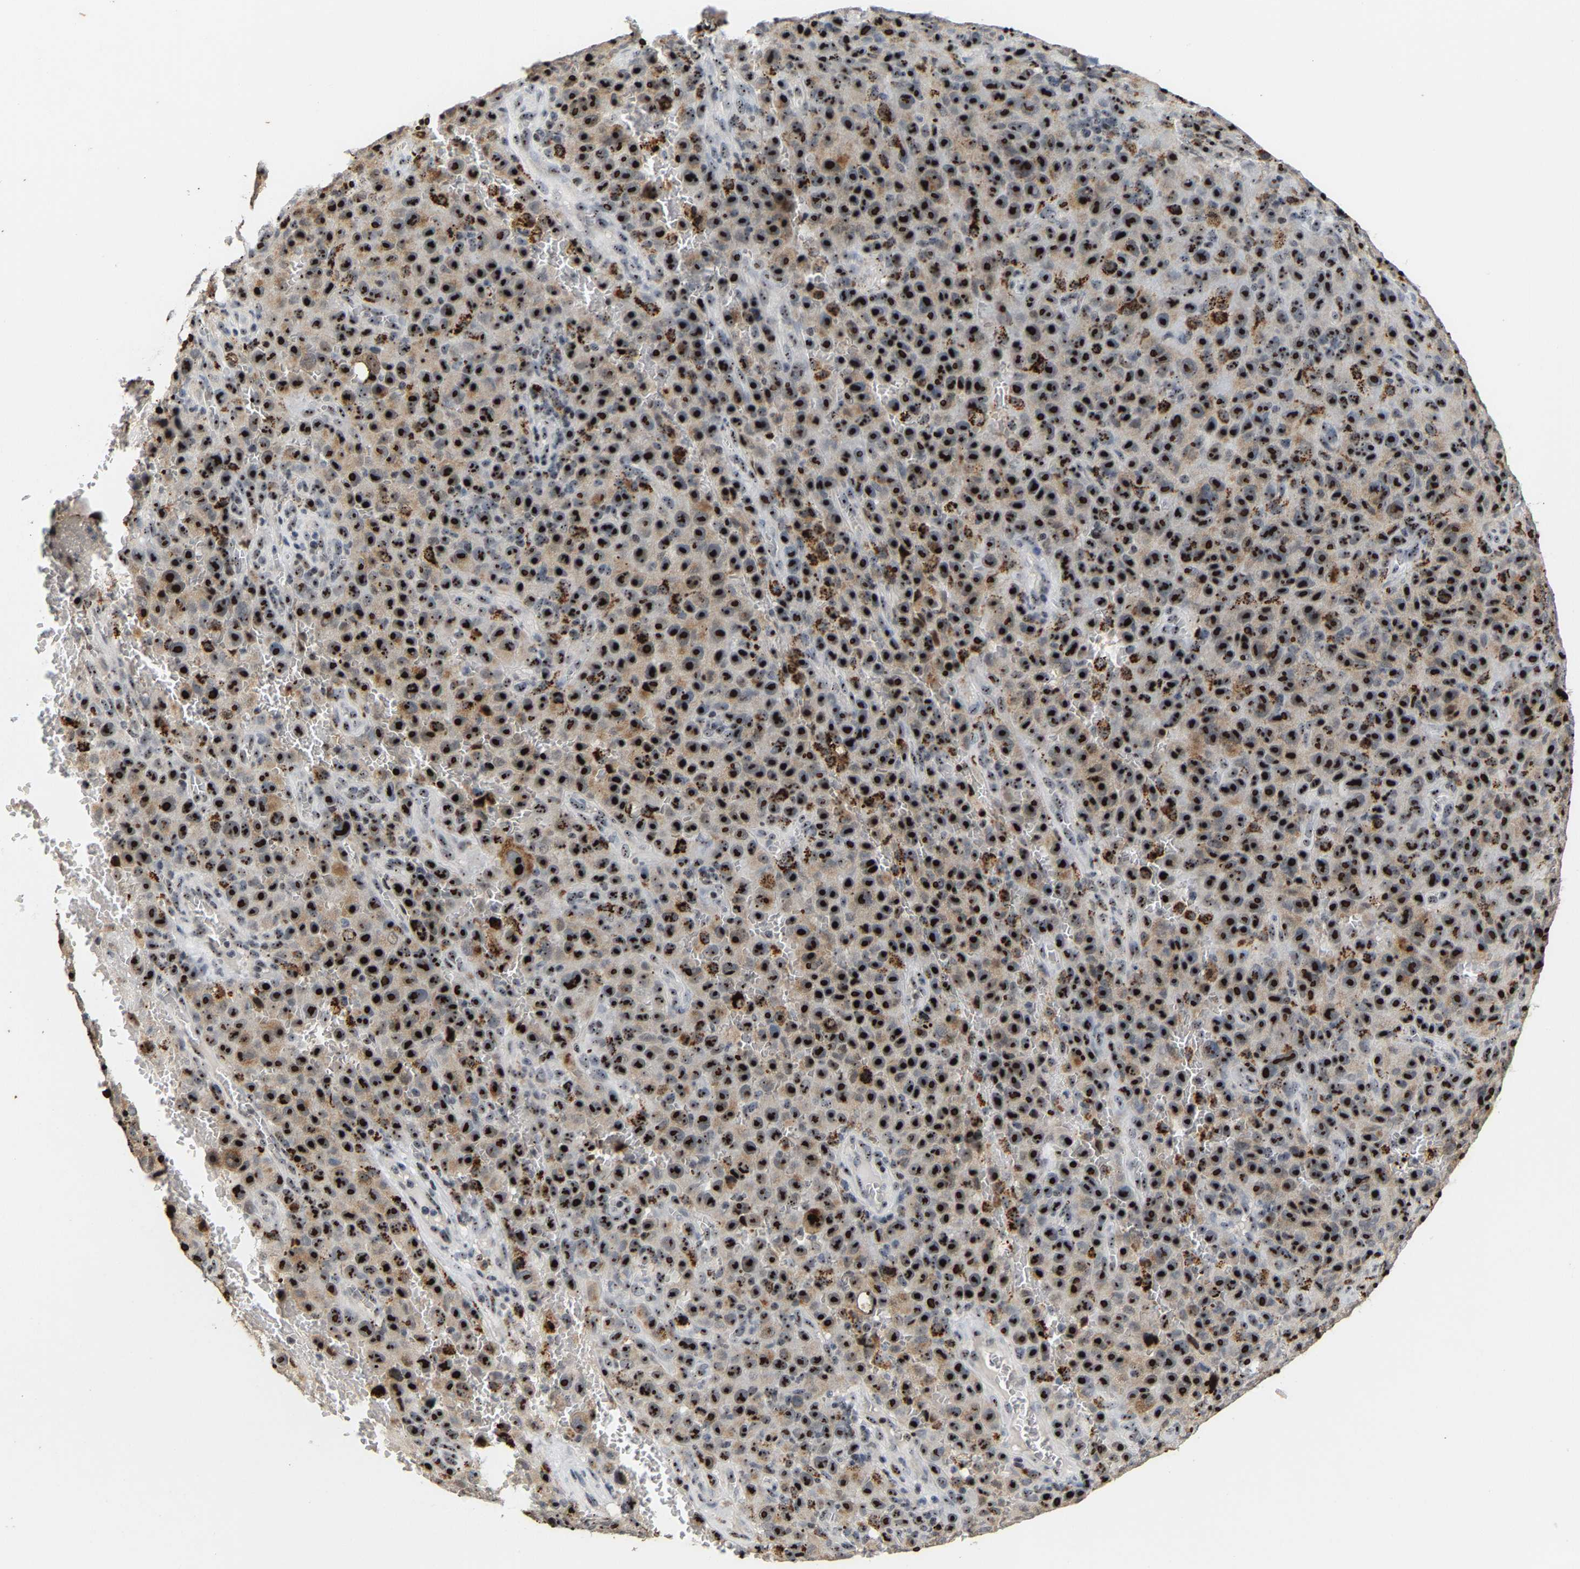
{"staining": {"intensity": "strong", "quantity": ">75%", "location": "nuclear"}, "tissue": "melanoma", "cell_type": "Tumor cells", "image_type": "cancer", "snomed": [{"axis": "morphology", "description": "Malignant melanoma, NOS"}, {"axis": "topography", "description": "Skin"}], "caption": "Human malignant melanoma stained for a protein (brown) reveals strong nuclear positive positivity in about >75% of tumor cells.", "gene": "NOP58", "patient": {"sex": "female", "age": 82}}